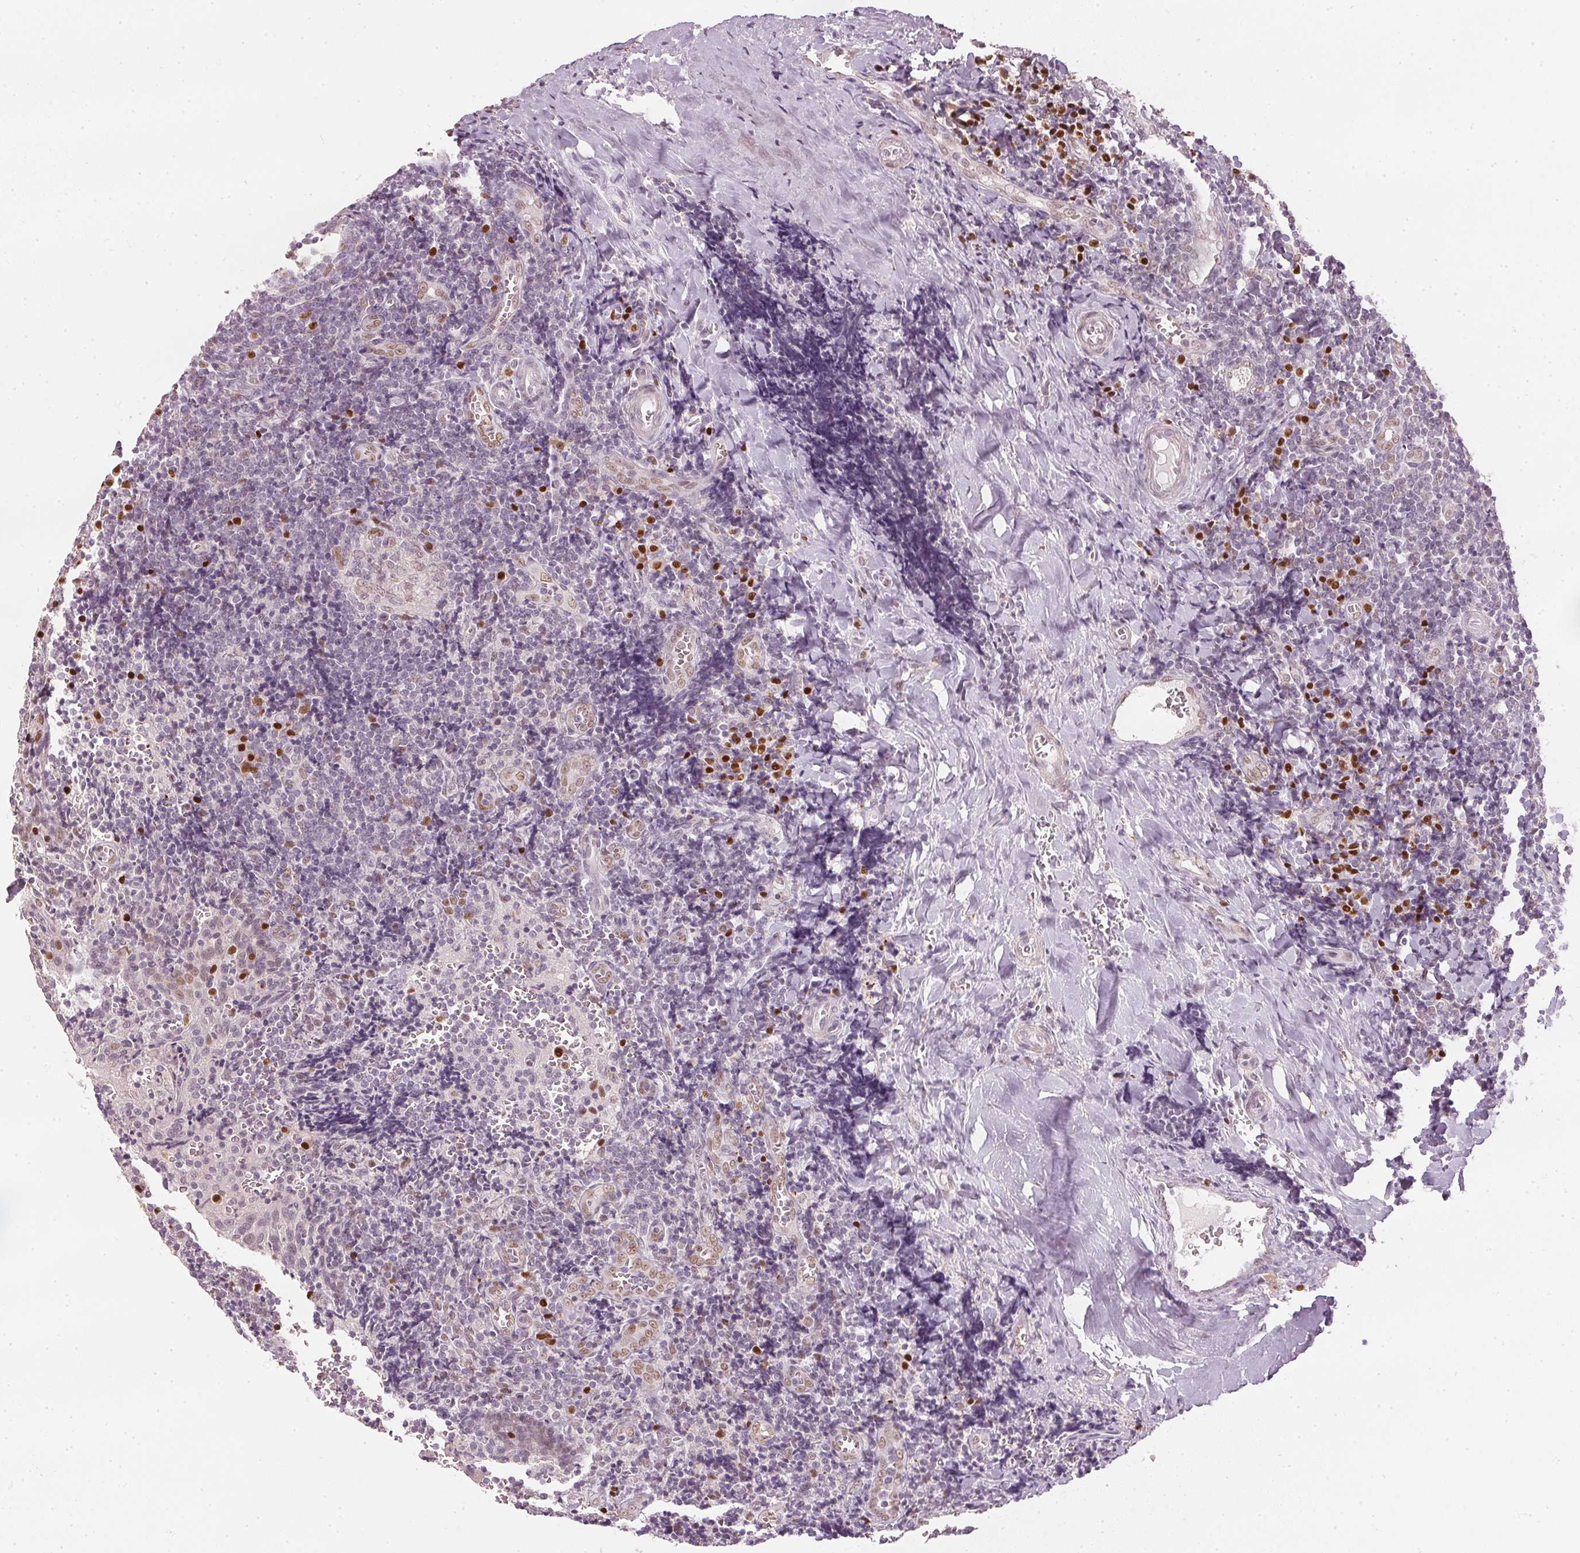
{"staining": {"intensity": "moderate", "quantity": "<25%", "location": "nuclear"}, "tissue": "tonsil", "cell_type": "Germinal center cells", "image_type": "normal", "snomed": [{"axis": "morphology", "description": "Normal tissue, NOS"}, {"axis": "morphology", "description": "Inflammation, NOS"}, {"axis": "topography", "description": "Tonsil"}], "caption": "Tonsil stained with immunohistochemistry reveals moderate nuclear expression in about <25% of germinal center cells. (DAB (3,3'-diaminobenzidine) IHC with brightfield microscopy, high magnification).", "gene": "ENSG00000267001", "patient": {"sex": "female", "age": 31}}